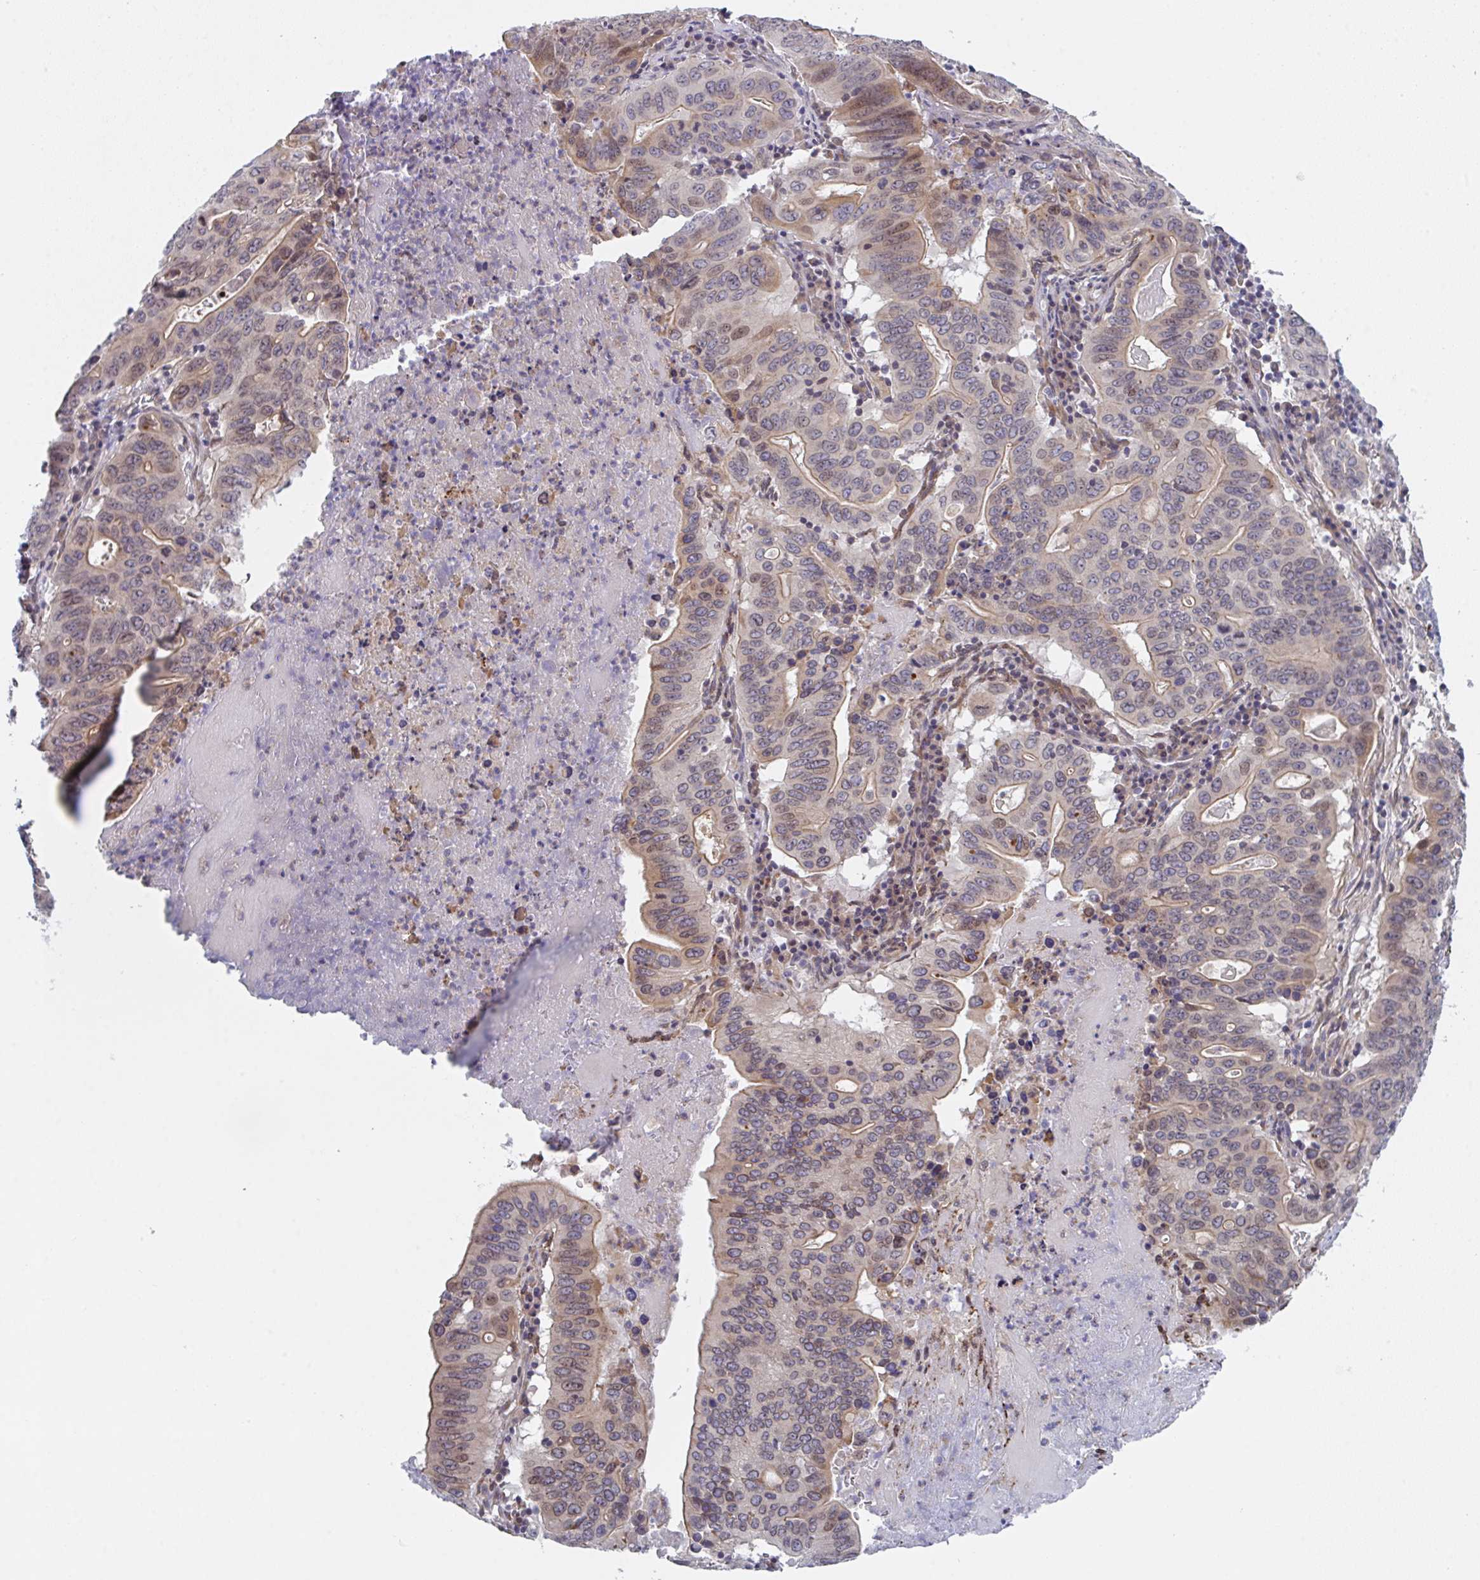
{"staining": {"intensity": "moderate", "quantity": "25%-75%", "location": "cytoplasmic/membranous,nuclear"}, "tissue": "lung cancer", "cell_type": "Tumor cells", "image_type": "cancer", "snomed": [{"axis": "morphology", "description": "Adenocarcinoma, NOS"}, {"axis": "topography", "description": "Lung"}], "caption": "There is medium levels of moderate cytoplasmic/membranous and nuclear expression in tumor cells of lung cancer (adenocarcinoma), as demonstrated by immunohistochemical staining (brown color).", "gene": "RBM18", "patient": {"sex": "female", "age": 60}}